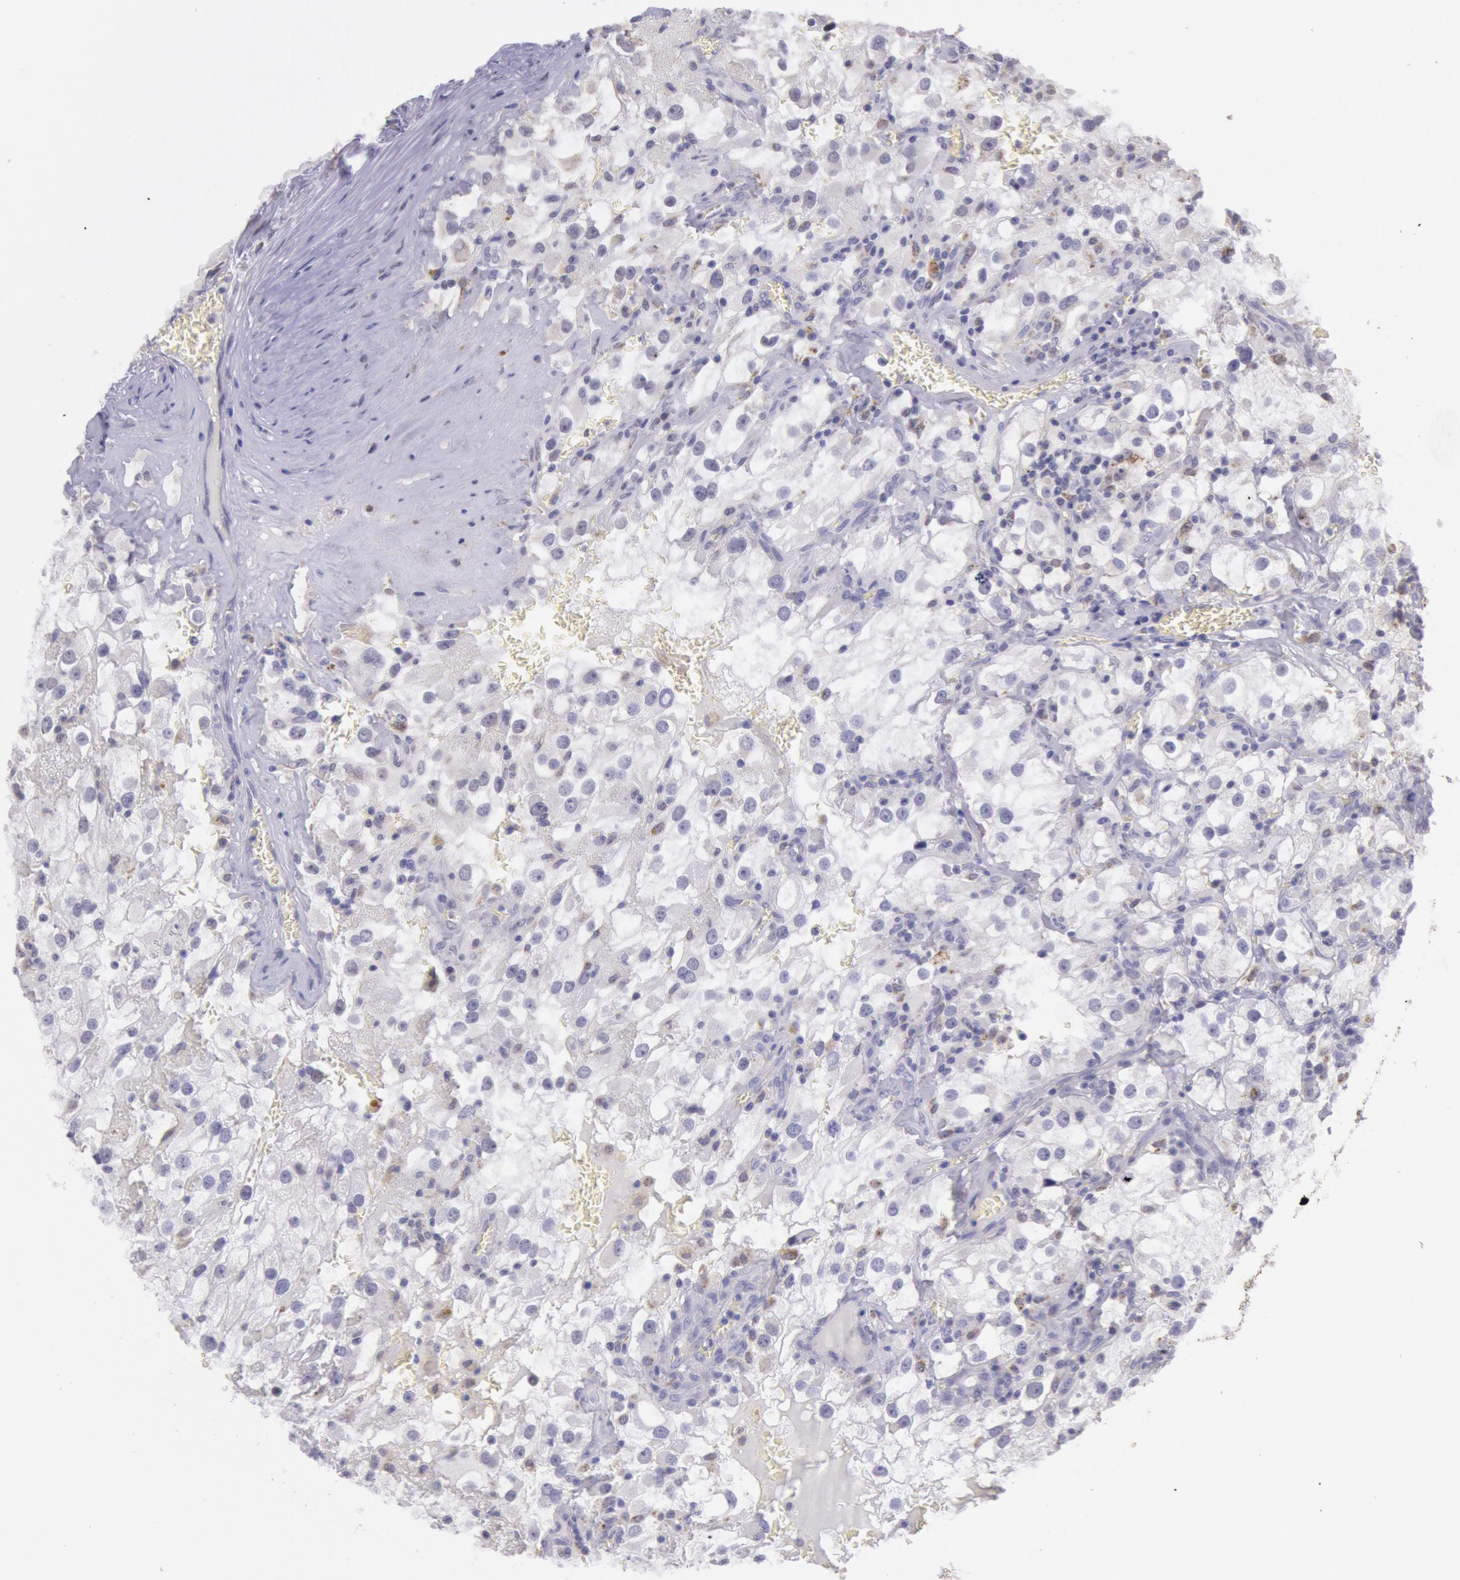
{"staining": {"intensity": "weak", "quantity": "<25%", "location": "cytoplasmic/membranous"}, "tissue": "renal cancer", "cell_type": "Tumor cells", "image_type": "cancer", "snomed": [{"axis": "morphology", "description": "Adenocarcinoma, NOS"}, {"axis": "topography", "description": "Kidney"}], "caption": "Protein analysis of adenocarcinoma (renal) displays no significant staining in tumor cells.", "gene": "FRMD6", "patient": {"sex": "female", "age": 52}}